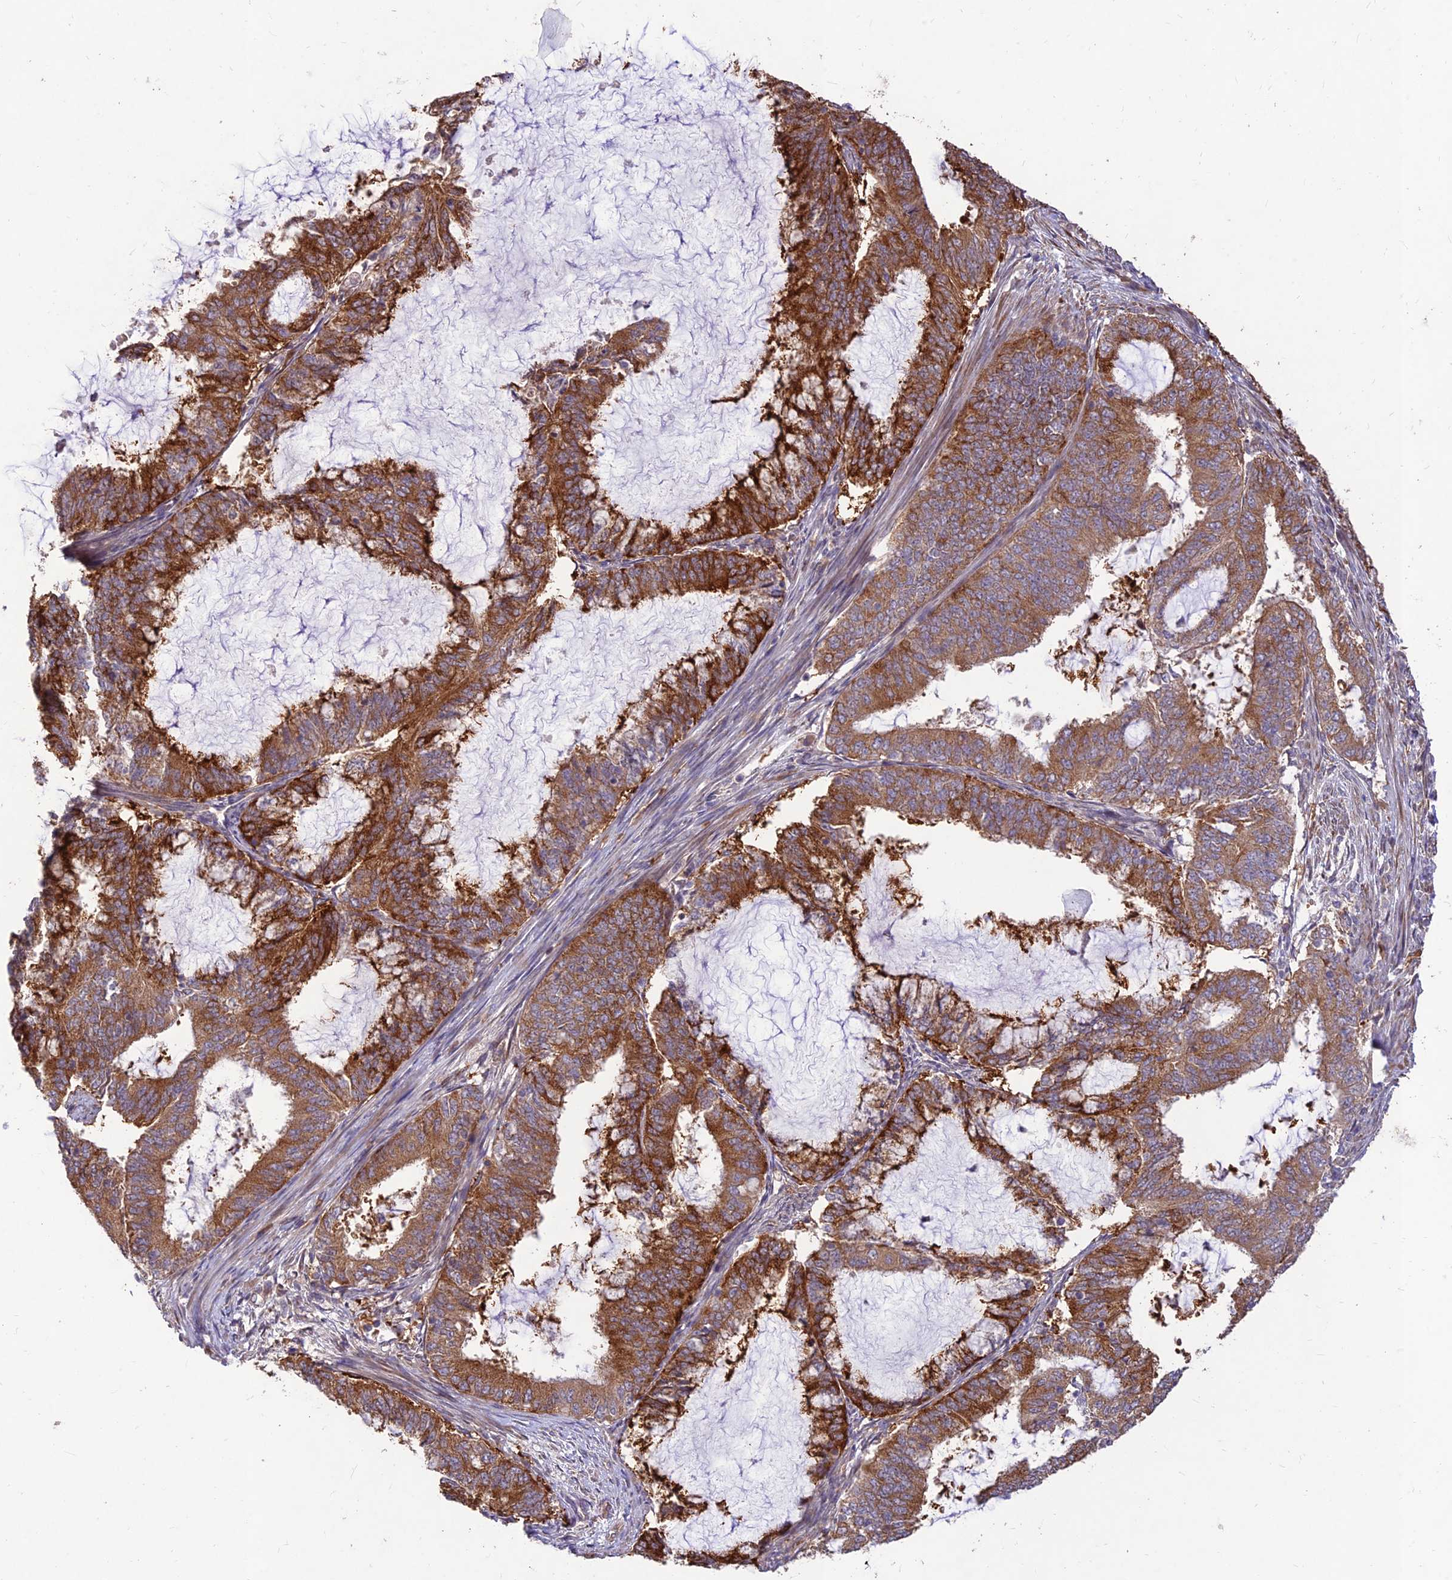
{"staining": {"intensity": "strong", "quantity": "25%-75%", "location": "cytoplasmic/membranous"}, "tissue": "endometrial cancer", "cell_type": "Tumor cells", "image_type": "cancer", "snomed": [{"axis": "morphology", "description": "Adenocarcinoma, NOS"}, {"axis": "topography", "description": "Endometrium"}], "caption": "DAB immunohistochemical staining of endometrial adenocarcinoma displays strong cytoplasmic/membranous protein positivity in about 25%-75% of tumor cells. The staining was performed using DAB to visualize the protein expression in brown, while the nuclei were stained in blue with hematoxylin (Magnification: 20x).", "gene": "PPP1R11", "patient": {"sex": "female", "age": 51}}